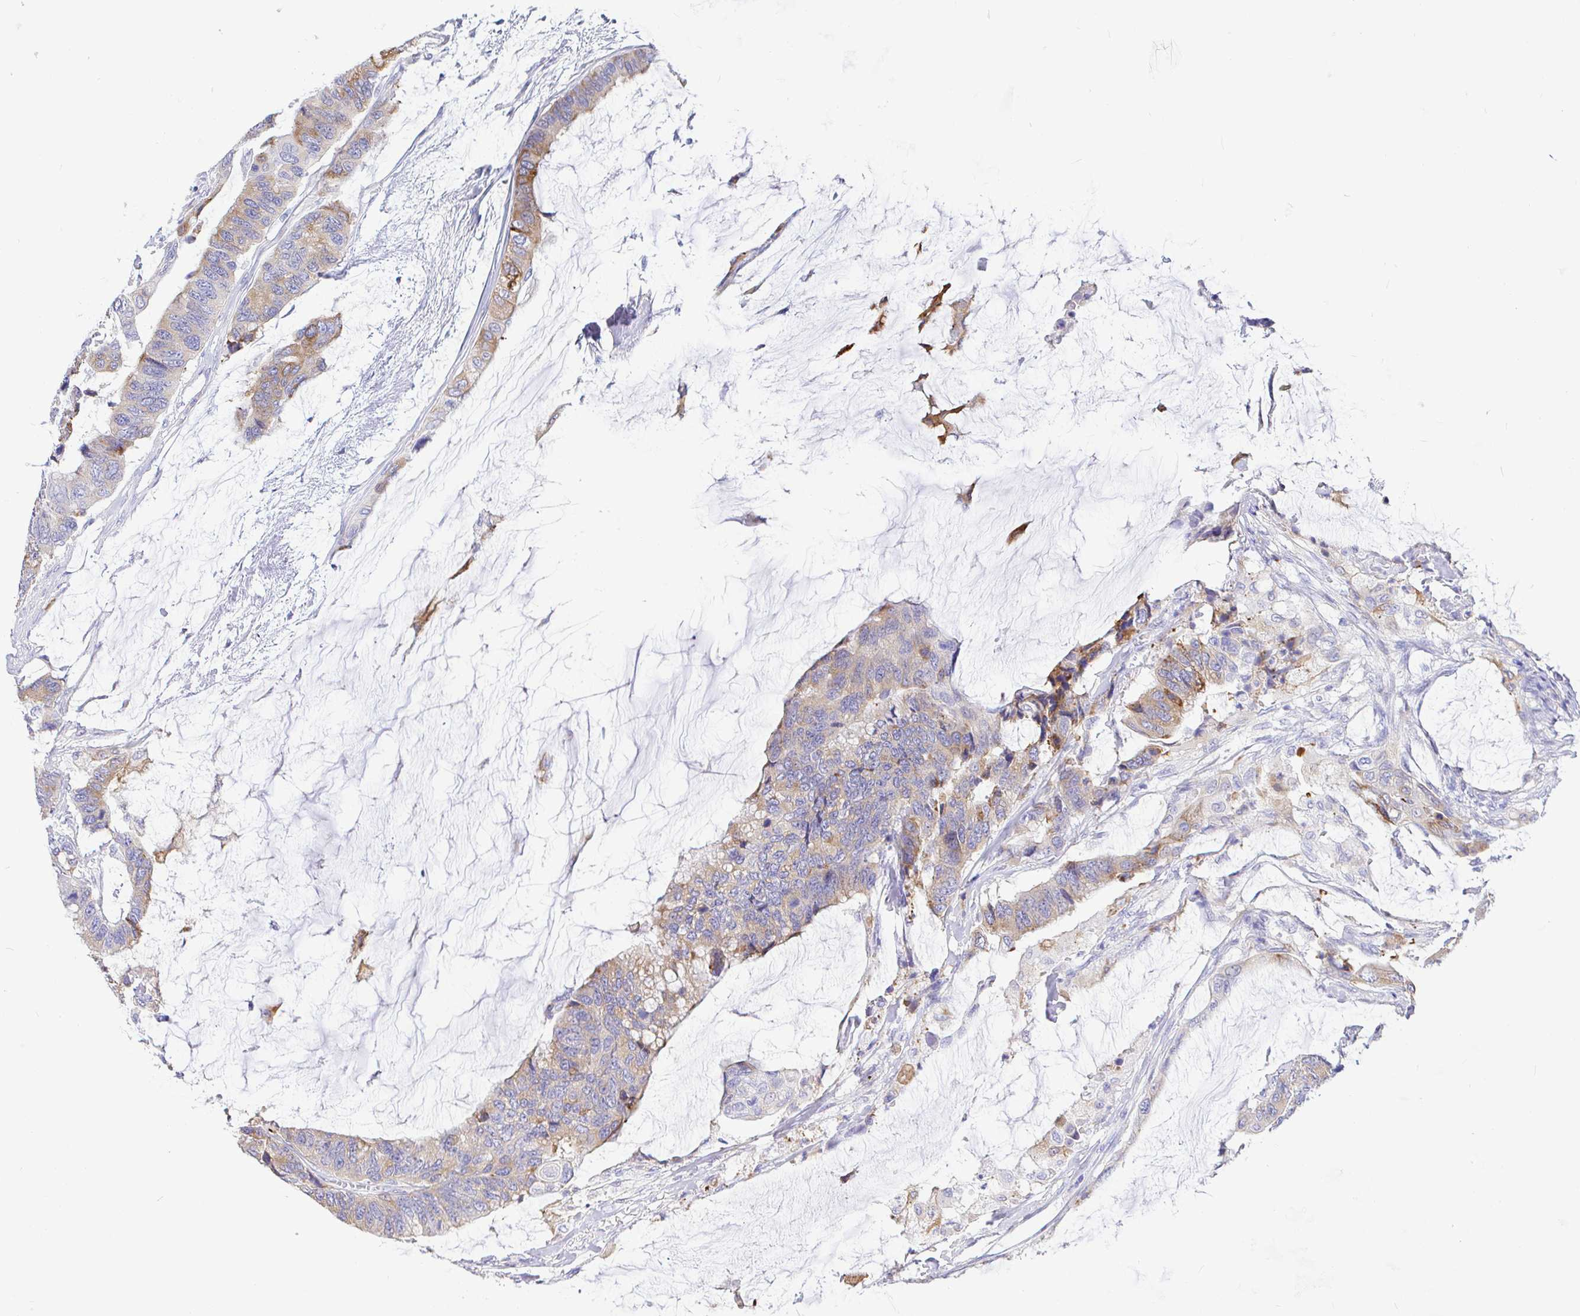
{"staining": {"intensity": "moderate", "quantity": "25%-75%", "location": "cytoplasmic/membranous"}, "tissue": "colorectal cancer", "cell_type": "Tumor cells", "image_type": "cancer", "snomed": [{"axis": "morphology", "description": "Adenocarcinoma, NOS"}, {"axis": "topography", "description": "Rectum"}], "caption": "Colorectal cancer stained with a protein marker reveals moderate staining in tumor cells.", "gene": "CCDC62", "patient": {"sex": "female", "age": 59}}